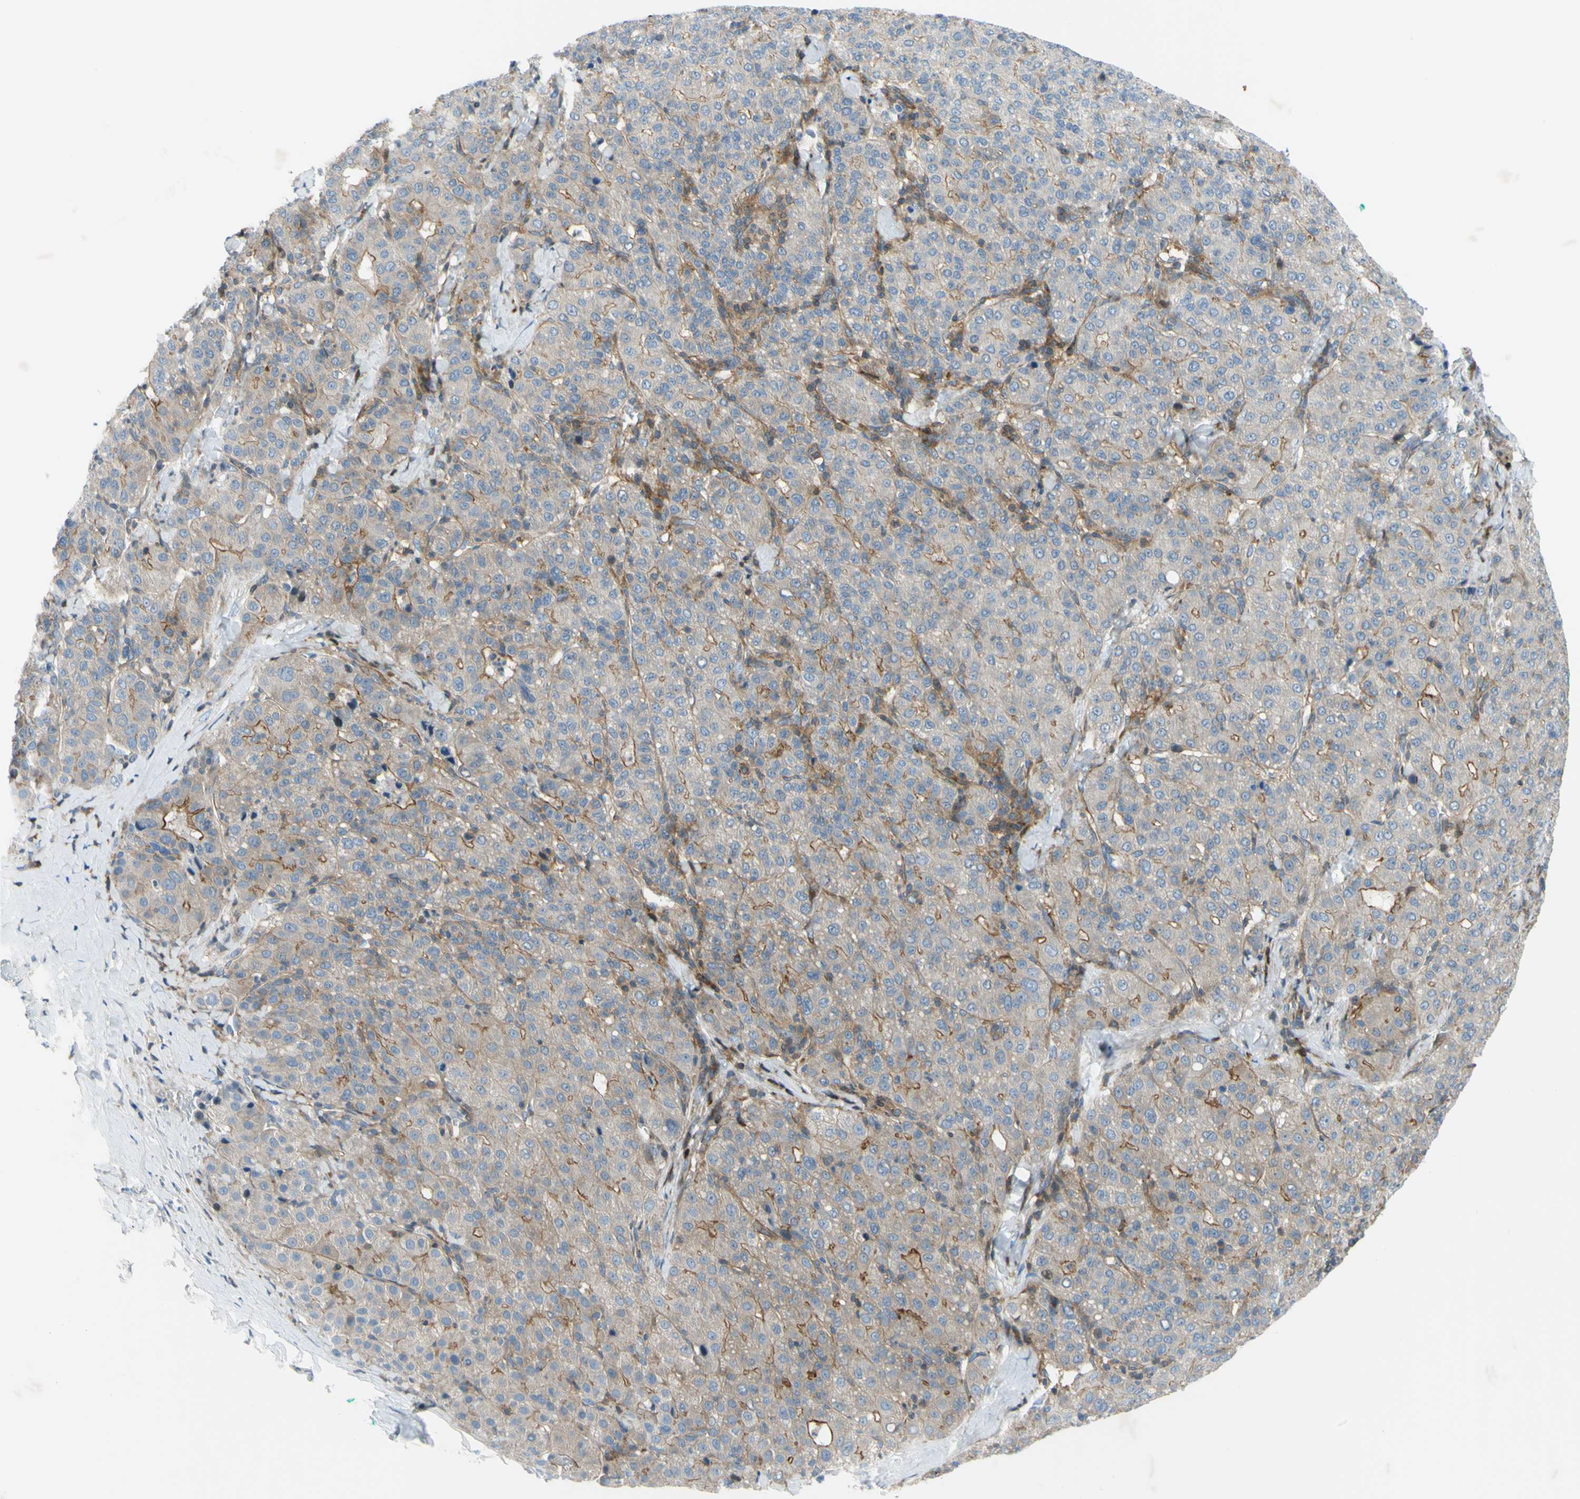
{"staining": {"intensity": "moderate", "quantity": "25%-75%", "location": "cytoplasmic/membranous"}, "tissue": "liver cancer", "cell_type": "Tumor cells", "image_type": "cancer", "snomed": [{"axis": "morphology", "description": "Carcinoma, Hepatocellular, NOS"}, {"axis": "topography", "description": "Liver"}], "caption": "DAB (3,3'-diaminobenzidine) immunohistochemical staining of human hepatocellular carcinoma (liver) exhibits moderate cytoplasmic/membranous protein expression in approximately 25%-75% of tumor cells.", "gene": "PAK2", "patient": {"sex": "male", "age": 65}}